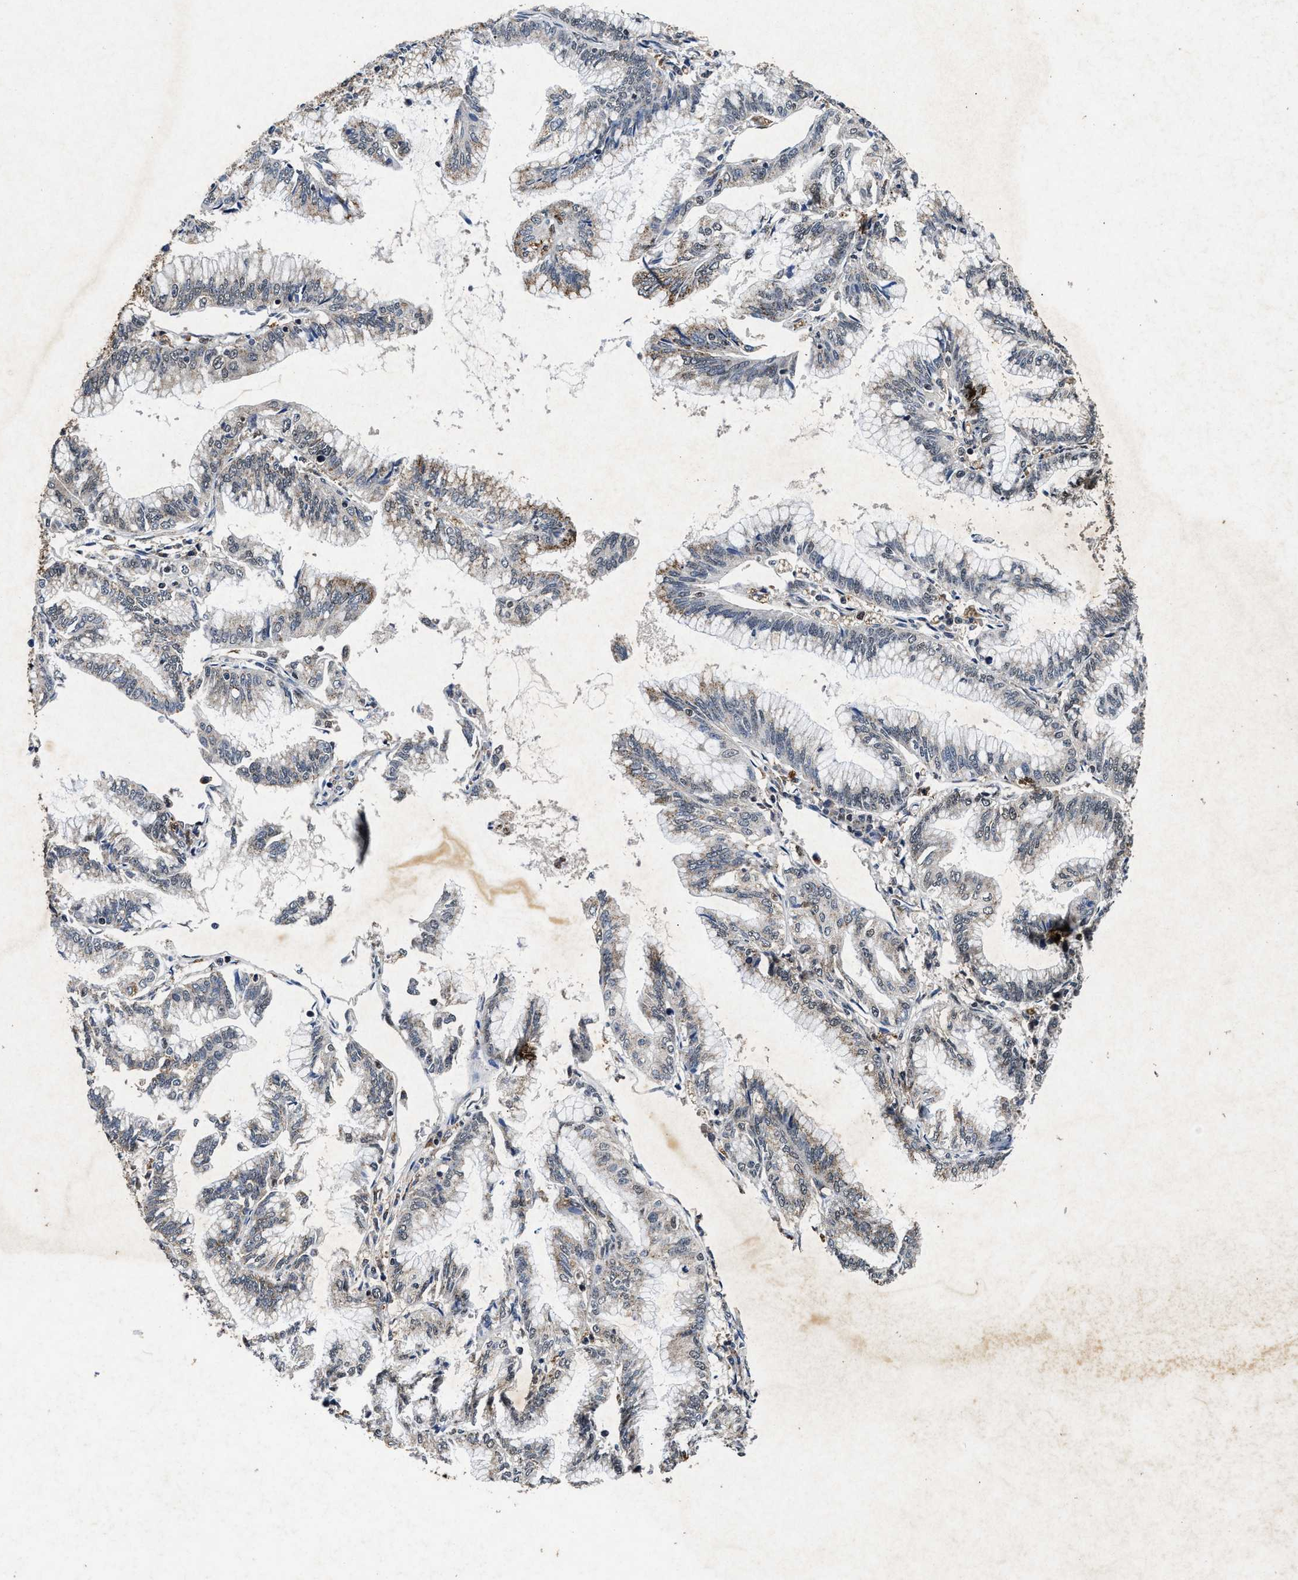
{"staining": {"intensity": "moderate", "quantity": "<25%", "location": "cytoplasmic/membranous"}, "tissue": "pancreatic cancer", "cell_type": "Tumor cells", "image_type": "cancer", "snomed": [{"axis": "morphology", "description": "Adenocarcinoma, NOS"}, {"axis": "topography", "description": "Pancreas"}], "caption": "Pancreatic cancer was stained to show a protein in brown. There is low levels of moderate cytoplasmic/membranous positivity in about <25% of tumor cells. Using DAB (3,3'-diaminobenzidine) (brown) and hematoxylin (blue) stains, captured at high magnification using brightfield microscopy.", "gene": "ACOX1", "patient": {"sex": "female", "age": 64}}